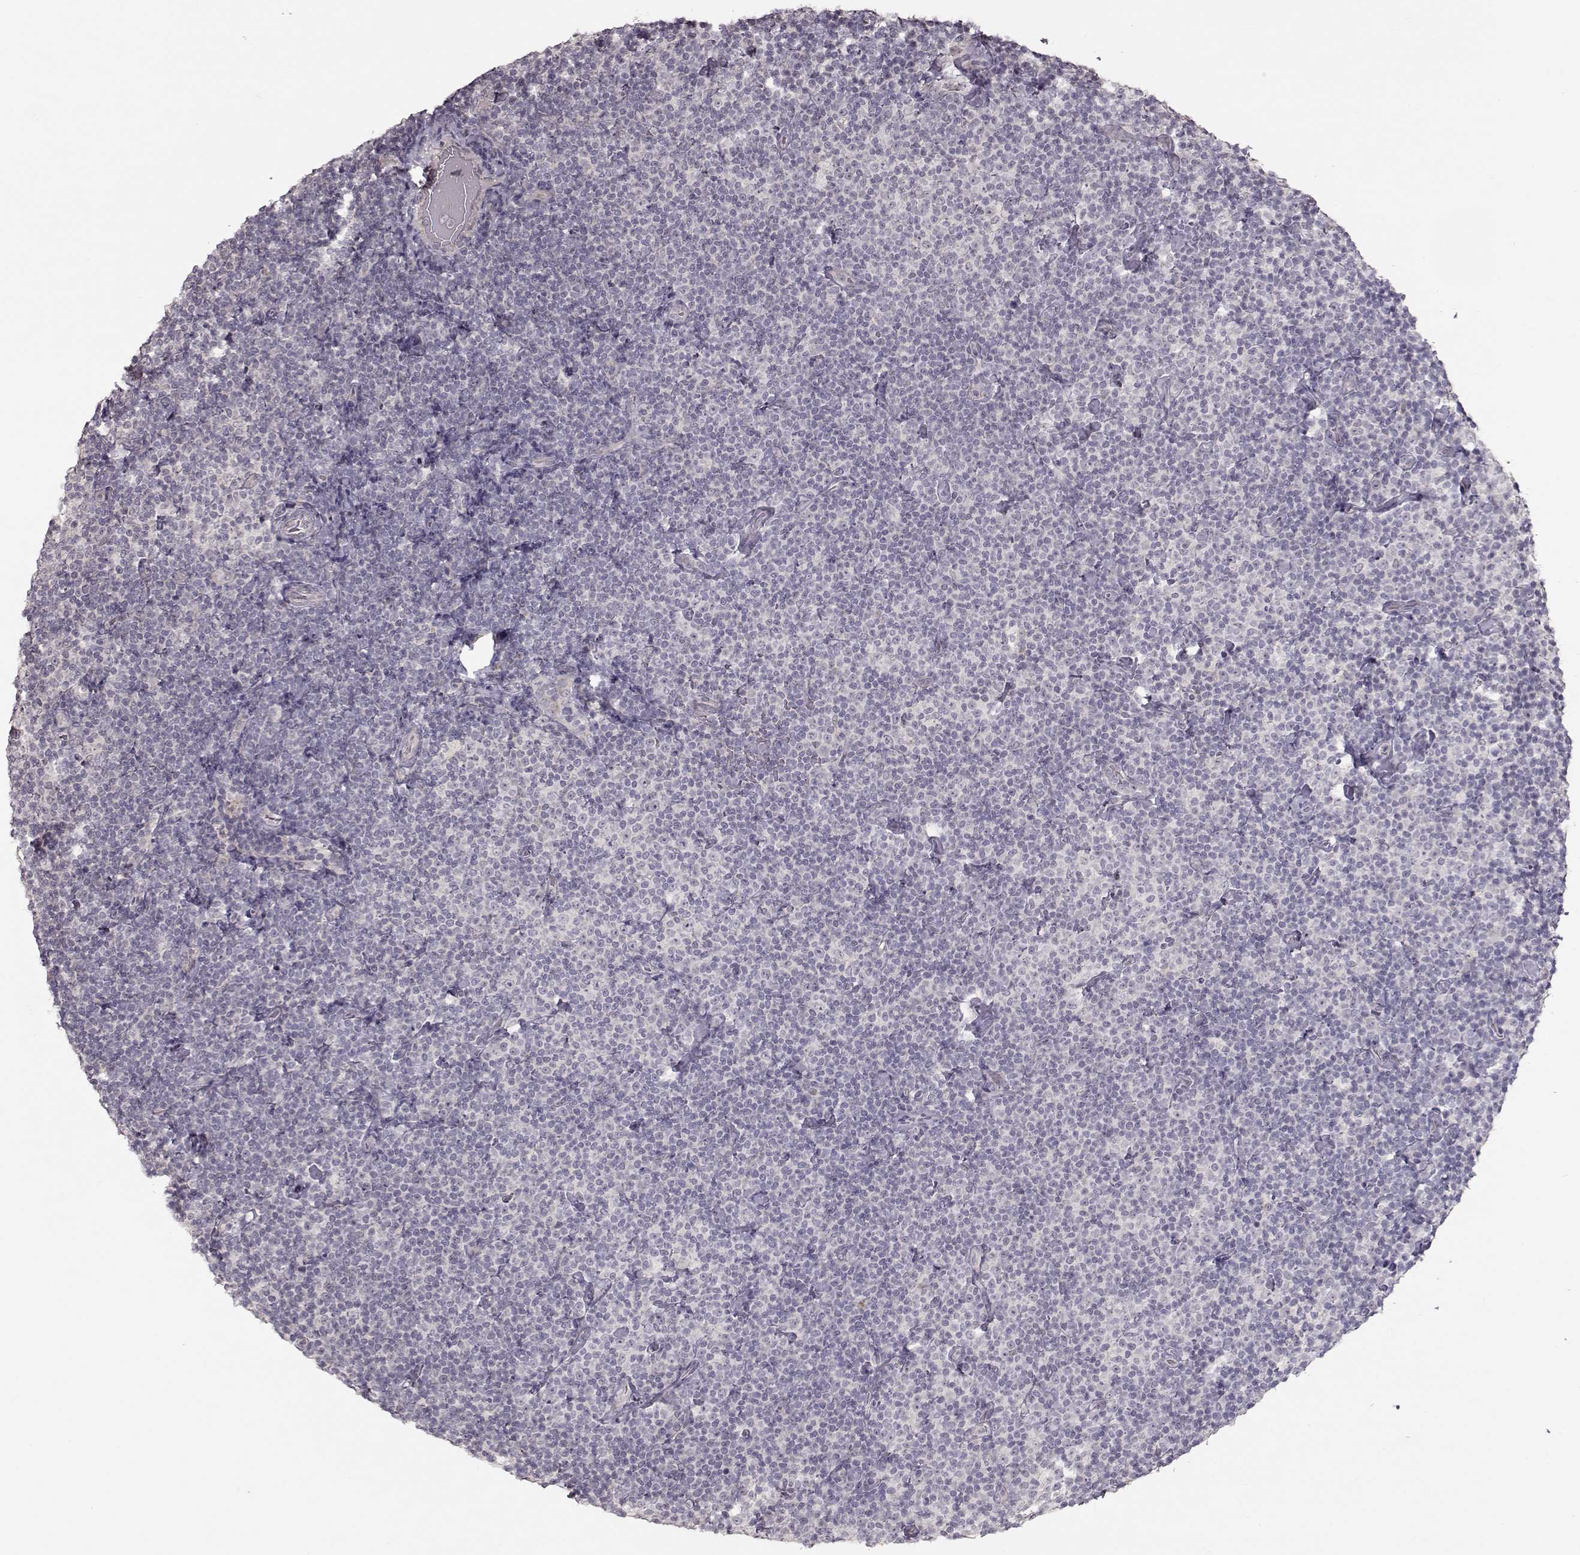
{"staining": {"intensity": "negative", "quantity": "none", "location": "none"}, "tissue": "lymphoma", "cell_type": "Tumor cells", "image_type": "cancer", "snomed": [{"axis": "morphology", "description": "Malignant lymphoma, non-Hodgkin's type, Low grade"}, {"axis": "topography", "description": "Lymph node"}], "caption": "IHC histopathology image of neoplastic tissue: human lymphoma stained with DAB (3,3'-diaminobenzidine) displays no significant protein positivity in tumor cells. Nuclei are stained in blue.", "gene": "PNMT", "patient": {"sex": "male", "age": 81}}